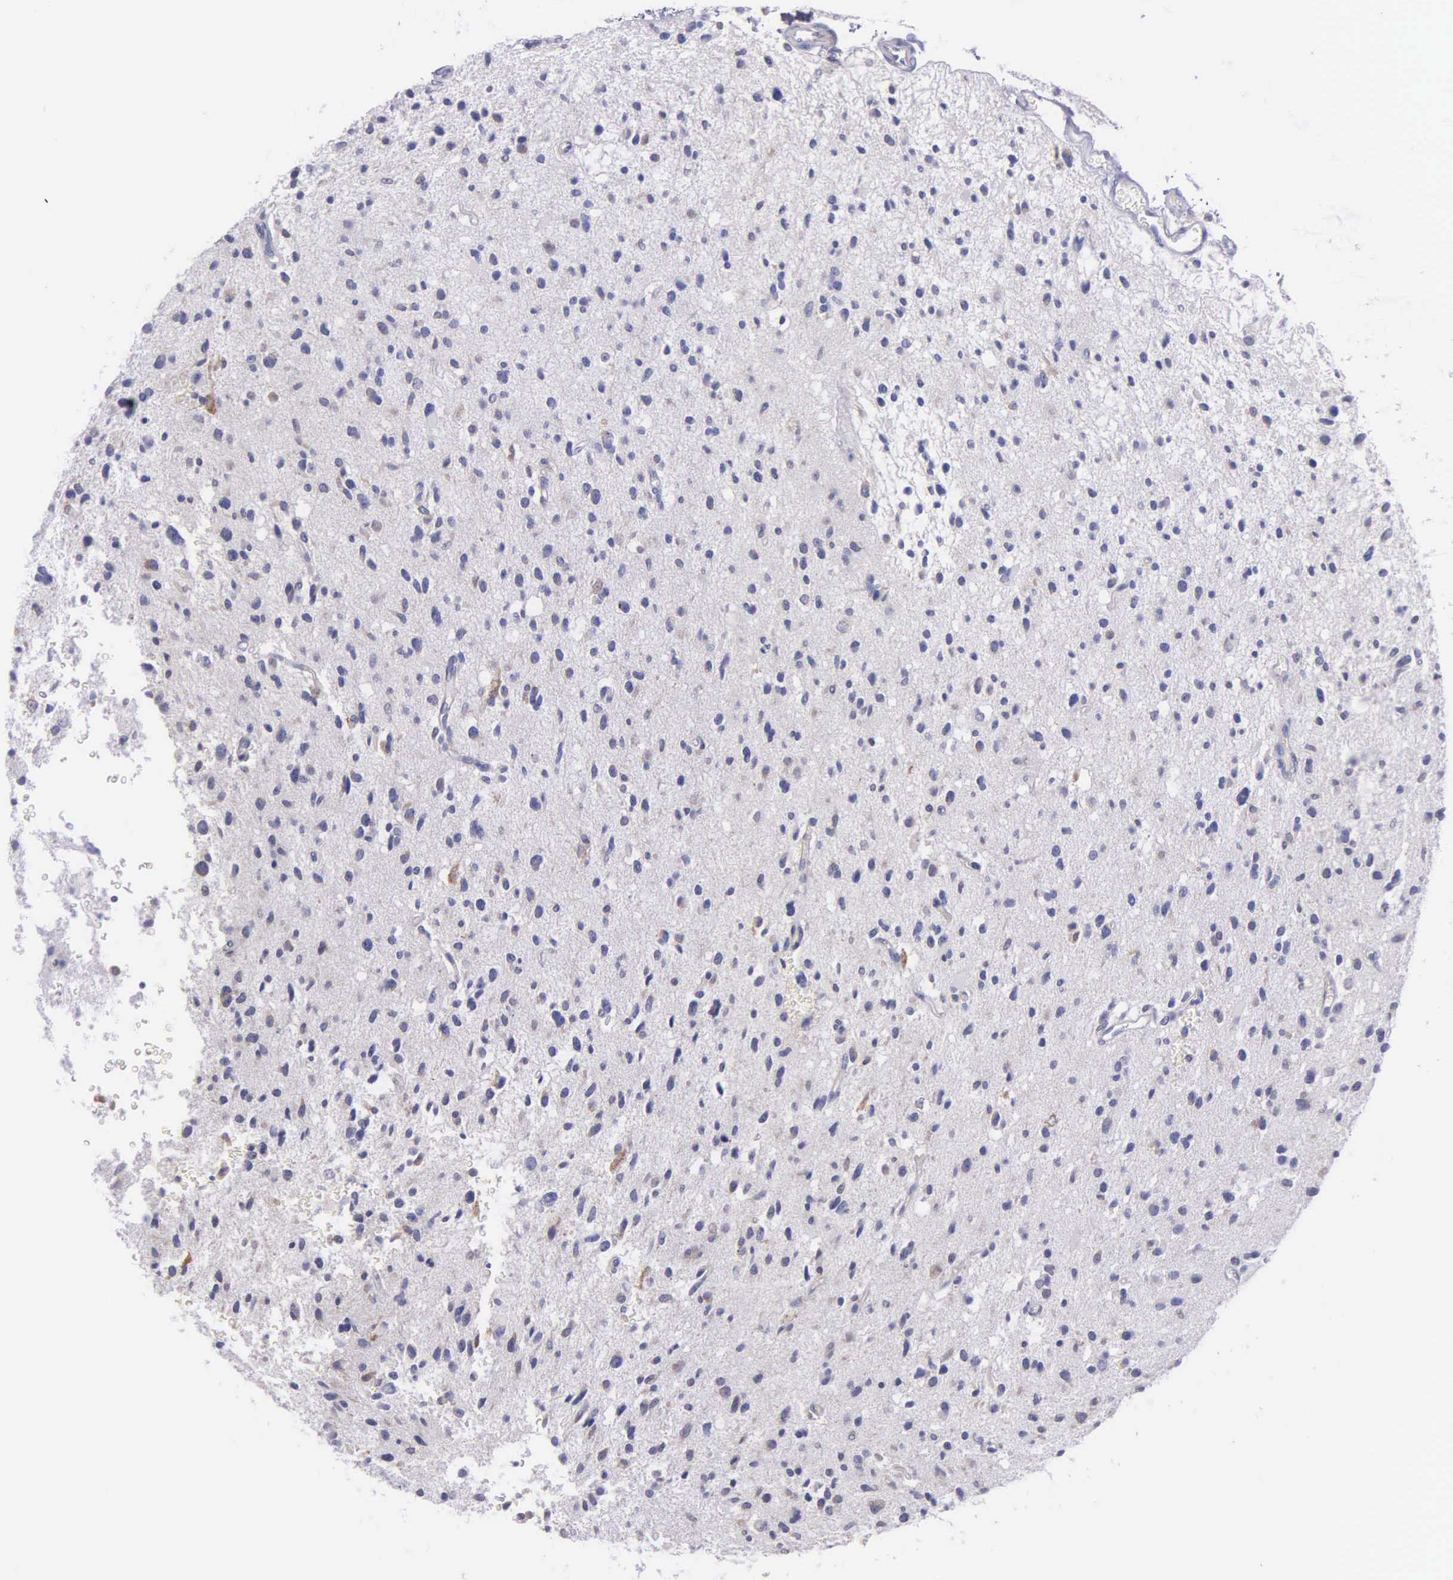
{"staining": {"intensity": "negative", "quantity": "none", "location": "none"}, "tissue": "glioma", "cell_type": "Tumor cells", "image_type": "cancer", "snomed": [{"axis": "morphology", "description": "Glioma, malignant, Low grade"}, {"axis": "topography", "description": "Brain"}], "caption": "This is an immunohistochemistry micrograph of human malignant low-grade glioma. There is no staining in tumor cells.", "gene": "MIA2", "patient": {"sex": "female", "age": 46}}